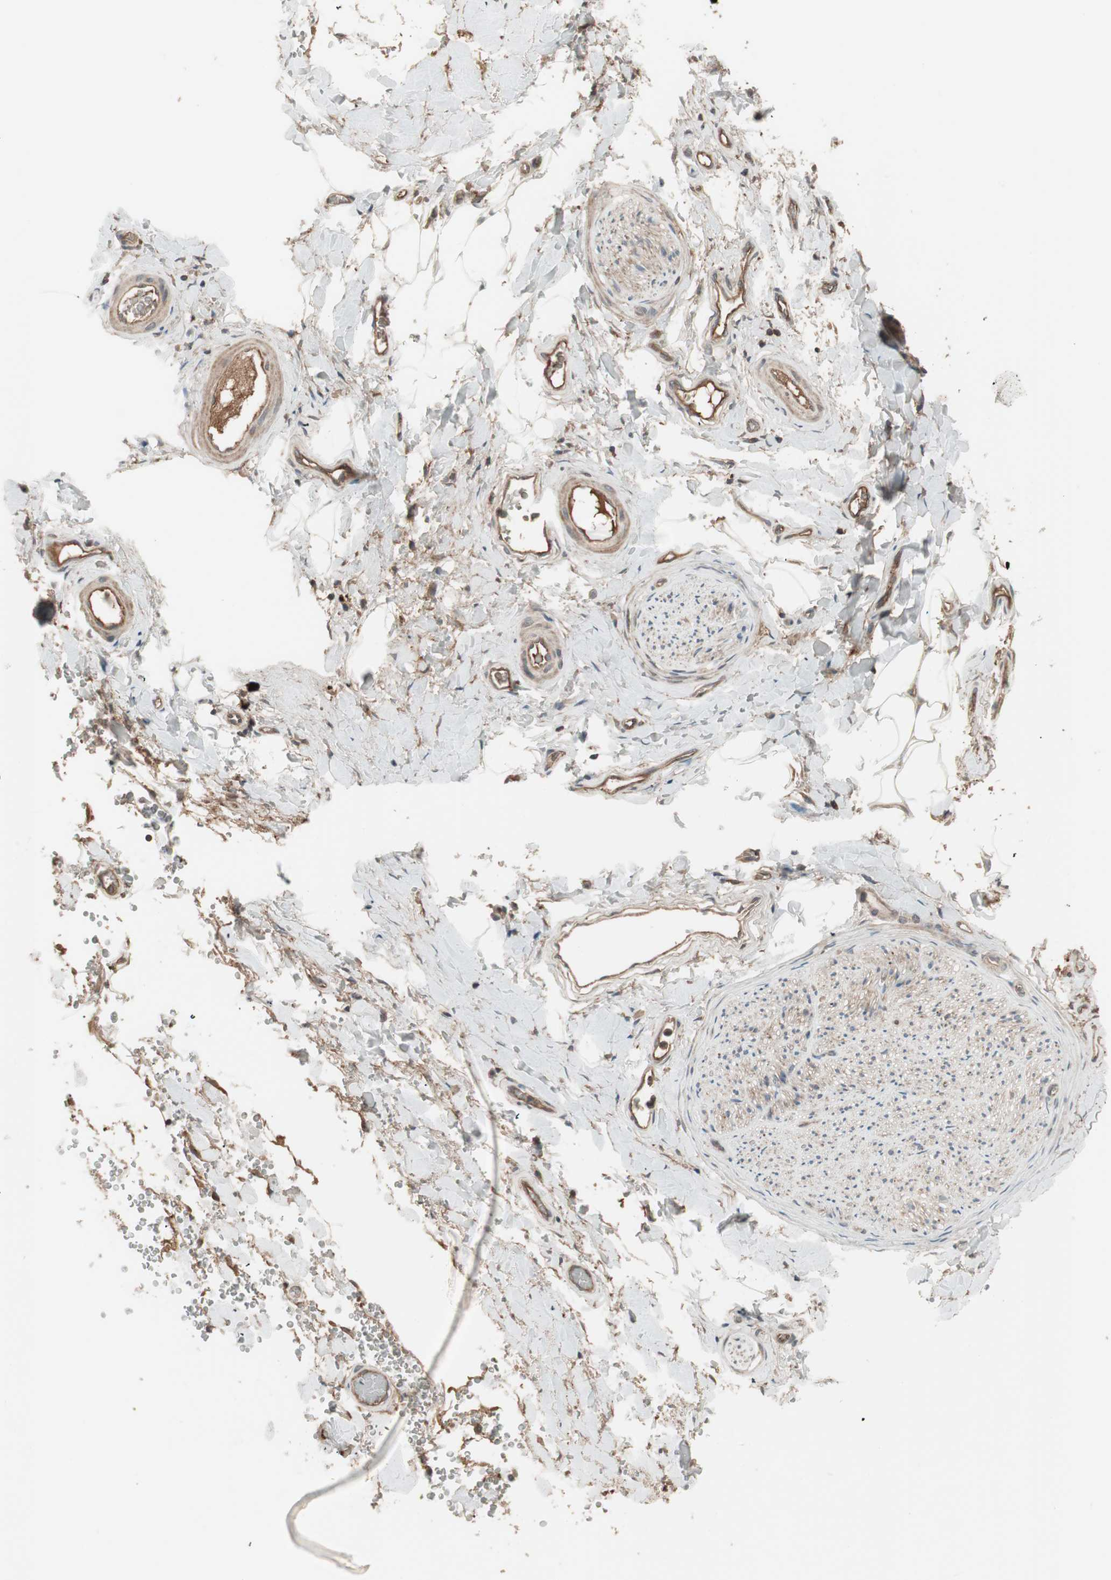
{"staining": {"intensity": "weak", "quantity": "<25%", "location": "cytoplasmic/membranous"}, "tissue": "adipose tissue", "cell_type": "Adipocytes", "image_type": "normal", "snomed": [{"axis": "morphology", "description": "Normal tissue, NOS"}, {"axis": "morphology", "description": "Carcinoma, NOS"}, {"axis": "topography", "description": "Pancreas"}, {"axis": "topography", "description": "Peripheral nerve tissue"}], "caption": "A high-resolution photomicrograph shows IHC staining of unremarkable adipose tissue, which displays no significant staining in adipocytes. The staining is performed using DAB brown chromogen with nuclei counter-stained in using hematoxylin.", "gene": "TFPI", "patient": {"sex": "female", "age": 29}}